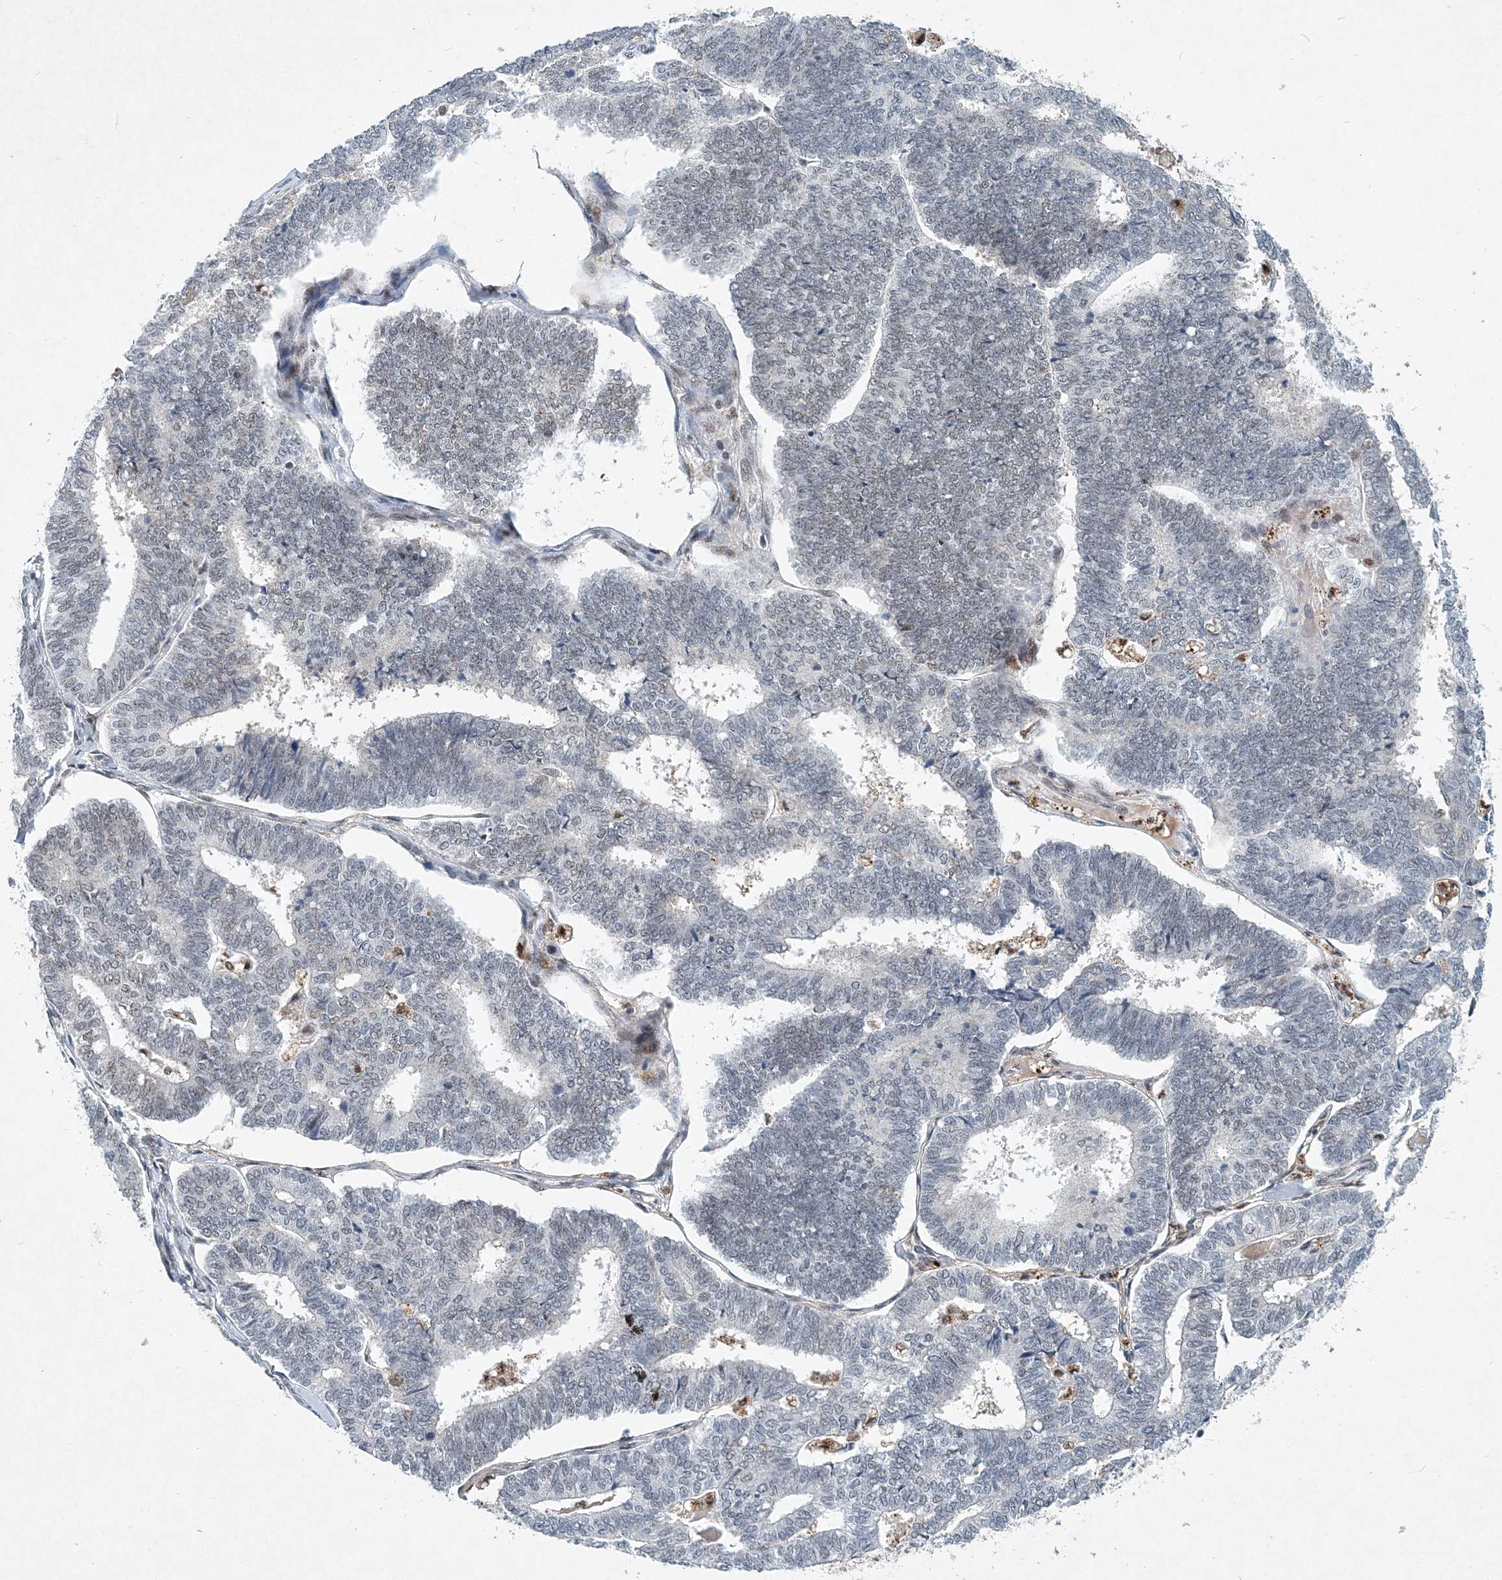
{"staining": {"intensity": "negative", "quantity": "none", "location": "none"}, "tissue": "endometrial cancer", "cell_type": "Tumor cells", "image_type": "cancer", "snomed": [{"axis": "morphology", "description": "Adenocarcinoma, NOS"}, {"axis": "topography", "description": "Endometrium"}], "caption": "A high-resolution micrograph shows immunohistochemistry (IHC) staining of endometrial cancer, which exhibits no significant expression in tumor cells.", "gene": "KPNA4", "patient": {"sex": "female", "age": 70}}